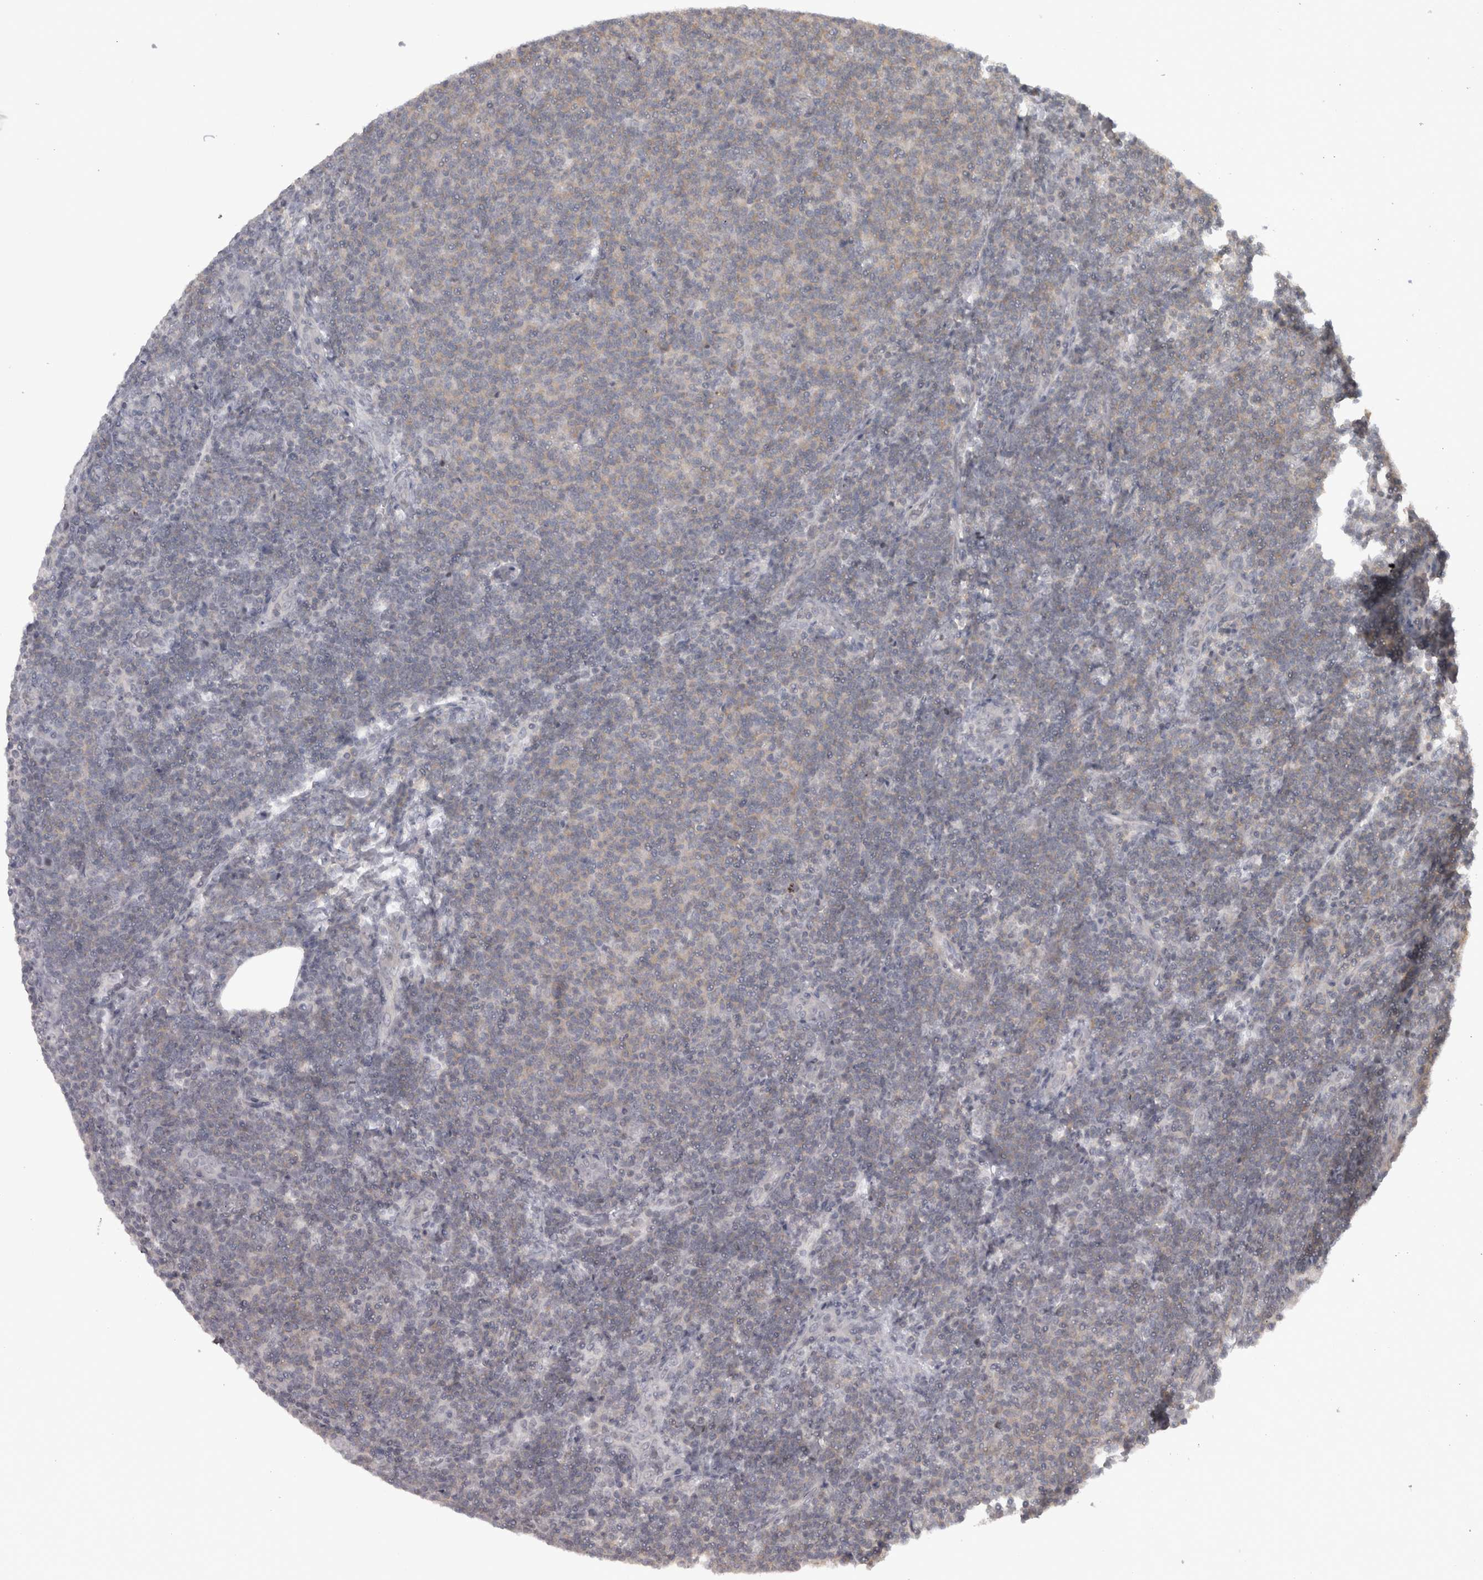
{"staining": {"intensity": "negative", "quantity": "none", "location": "none"}, "tissue": "lymphoma", "cell_type": "Tumor cells", "image_type": "cancer", "snomed": [{"axis": "morphology", "description": "Malignant lymphoma, non-Hodgkin's type, Low grade"}, {"axis": "topography", "description": "Lymph node"}], "caption": "A micrograph of human malignant lymphoma, non-Hodgkin's type (low-grade) is negative for staining in tumor cells. (Brightfield microscopy of DAB immunohistochemistry (IHC) at high magnification).", "gene": "PPP1R12B", "patient": {"sex": "male", "age": 66}}